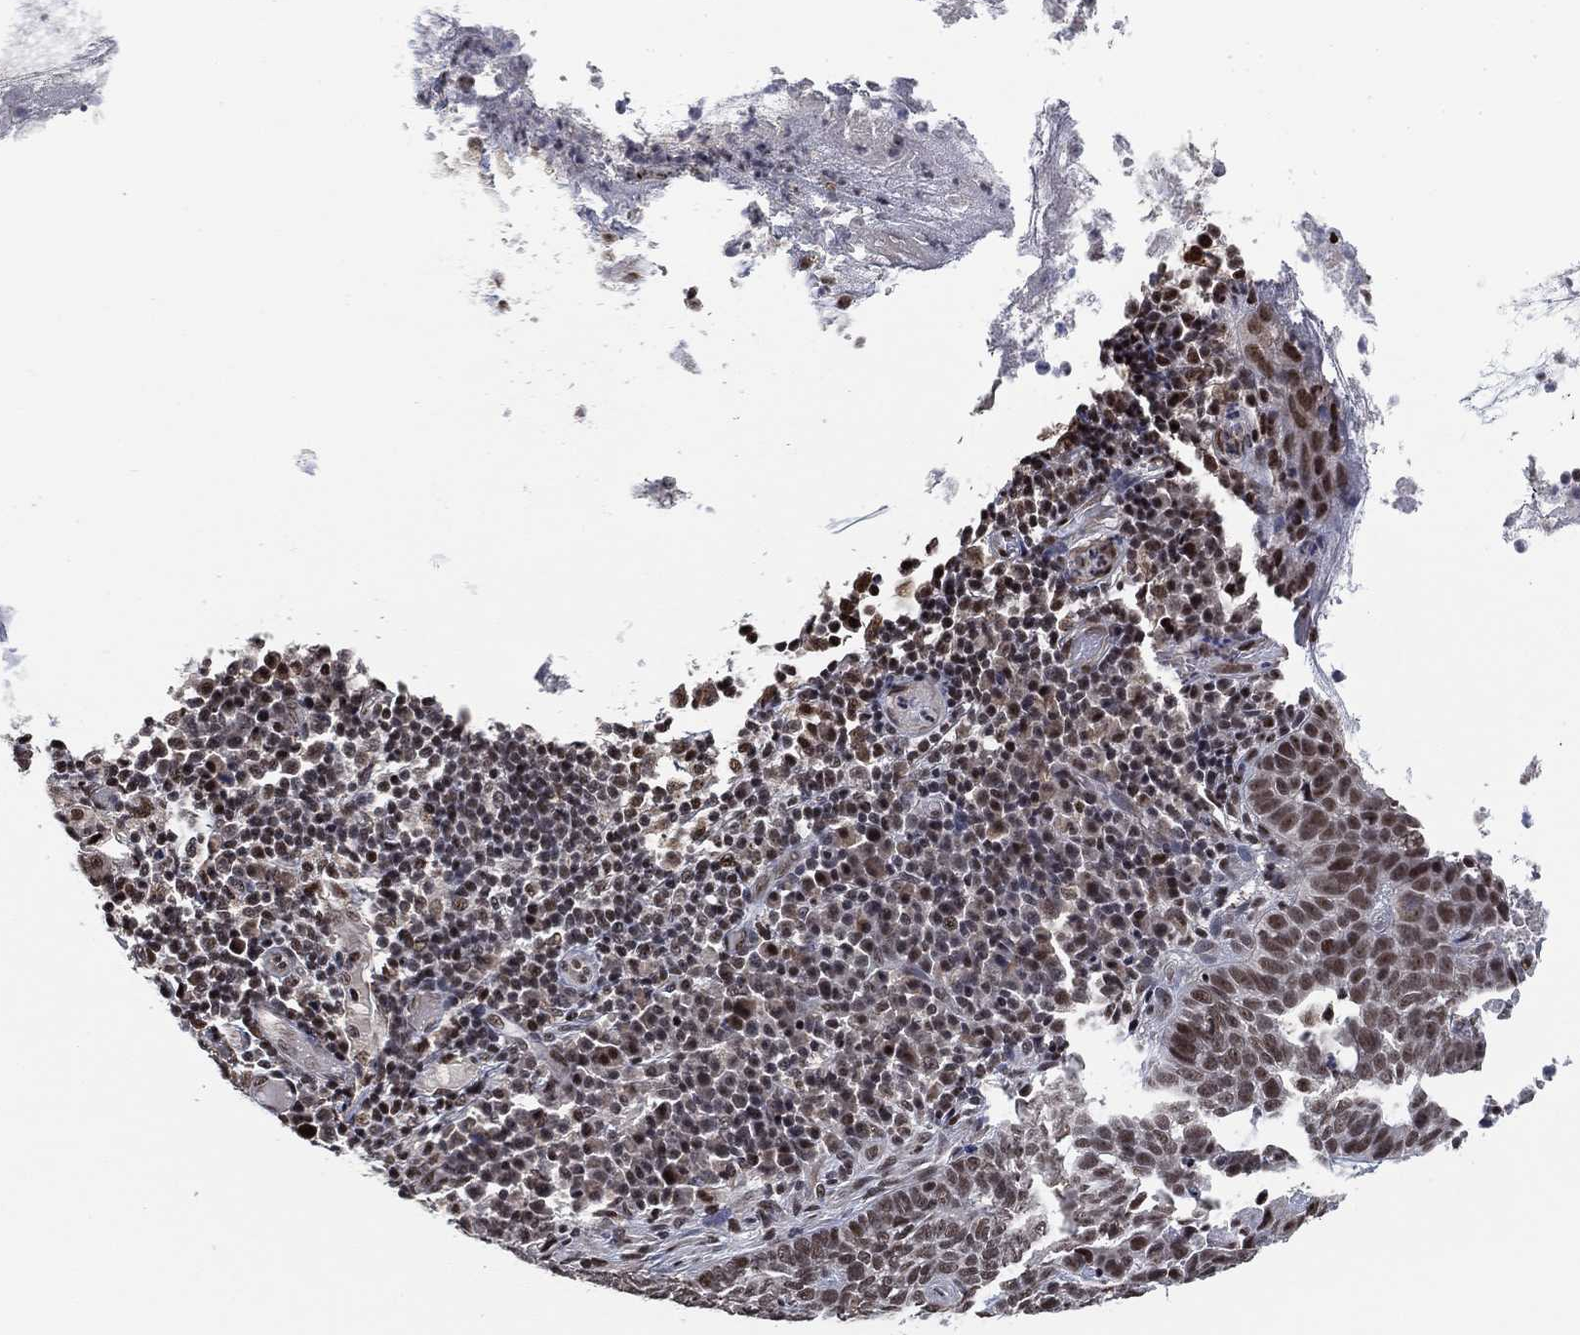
{"staining": {"intensity": "weak", "quantity": "25%-75%", "location": "nuclear"}, "tissue": "skin cancer", "cell_type": "Tumor cells", "image_type": "cancer", "snomed": [{"axis": "morphology", "description": "Basal cell carcinoma"}, {"axis": "topography", "description": "Skin"}], "caption": "High-magnification brightfield microscopy of skin cancer stained with DAB (3,3'-diaminobenzidine) (brown) and counterstained with hematoxylin (blue). tumor cells exhibit weak nuclear expression is appreciated in approximately25%-75% of cells.", "gene": "ZSCAN30", "patient": {"sex": "female", "age": 69}}